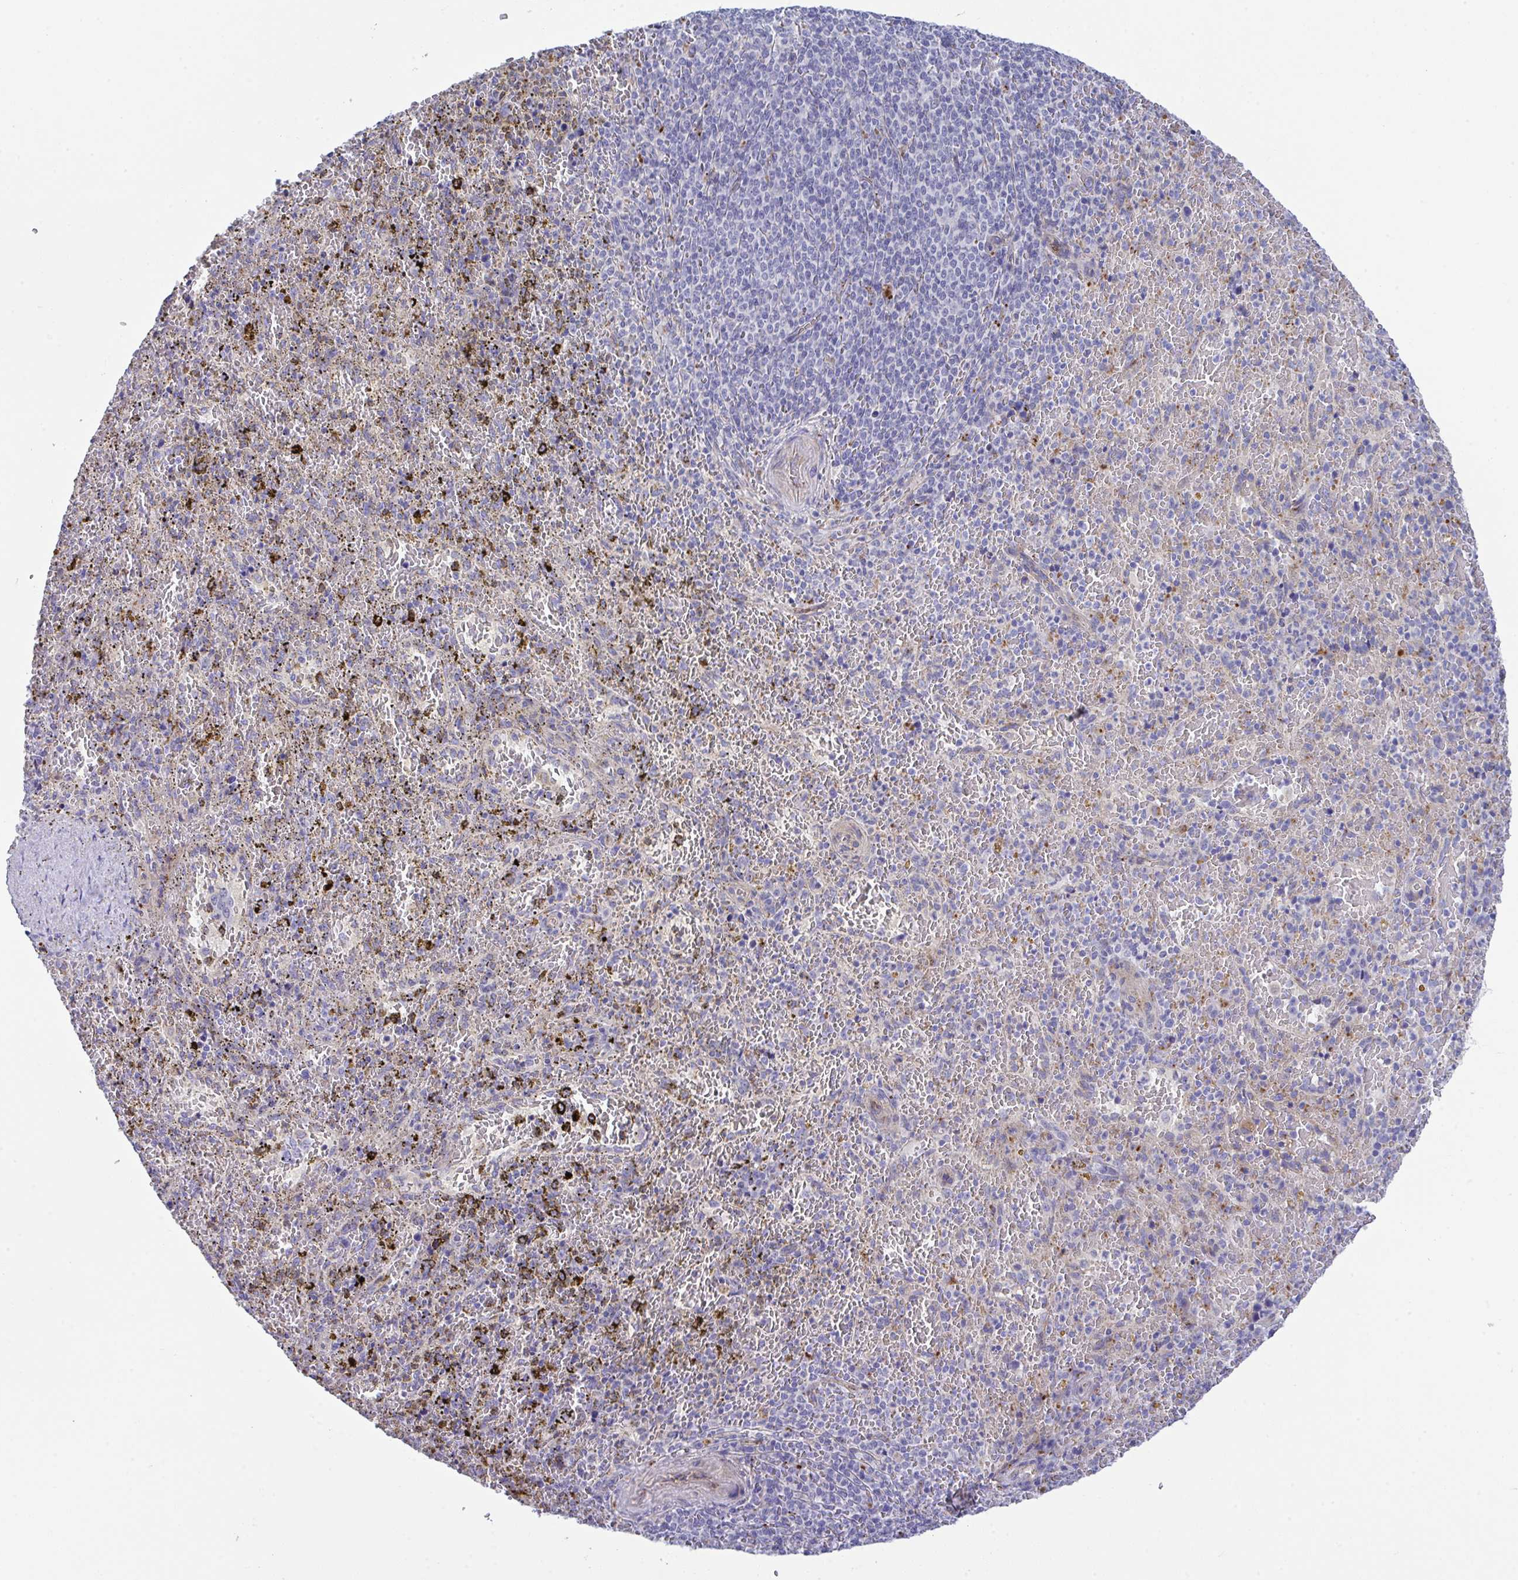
{"staining": {"intensity": "negative", "quantity": "none", "location": "none"}, "tissue": "spleen", "cell_type": "Cells in red pulp", "image_type": "normal", "snomed": [{"axis": "morphology", "description": "Normal tissue, NOS"}, {"axis": "topography", "description": "Spleen"}], "caption": "This is a histopathology image of immunohistochemistry (IHC) staining of unremarkable spleen, which shows no expression in cells in red pulp.", "gene": "TOR1AIP2", "patient": {"sex": "female", "age": 50}}